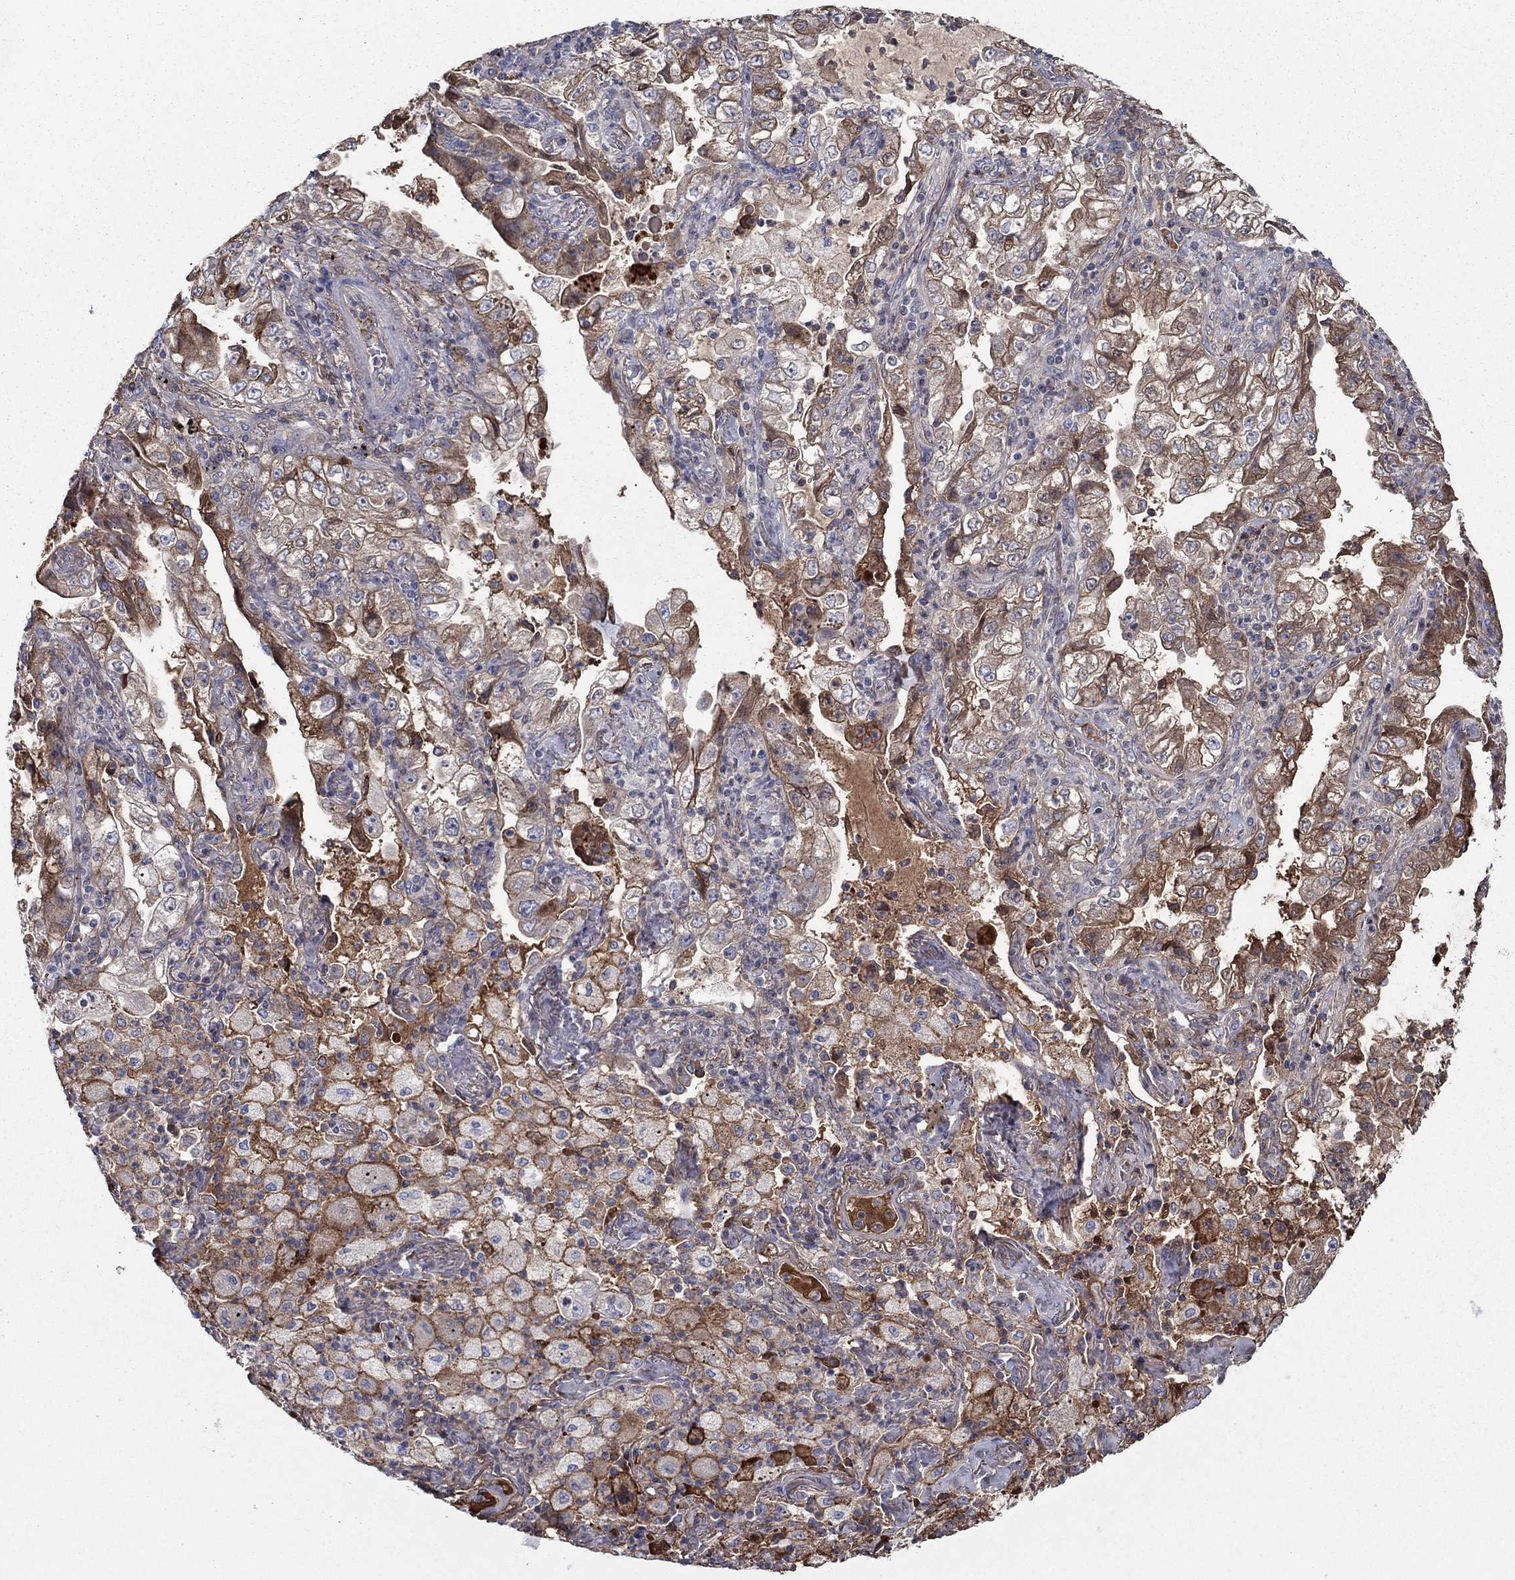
{"staining": {"intensity": "moderate", "quantity": "25%-75%", "location": "cytoplasmic/membranous"}, "tissue": "lung cancer", "cell_type": "Tumor cells", "image_type": "cancer", "snomed": [{"axis": "morphology", "description": "Adenocarcinoma, NOS"}, {"axis": "topography", "description": "Lung"}], "caption": "This is an image of immunohistochemistry (IHC) staining of adenocarcinoma (lung), which shows moderate expression in the cytoplasmic/membranous of tumor cells.", "gene": "HPX", "patient": {"sex": "female", "age": 73}}